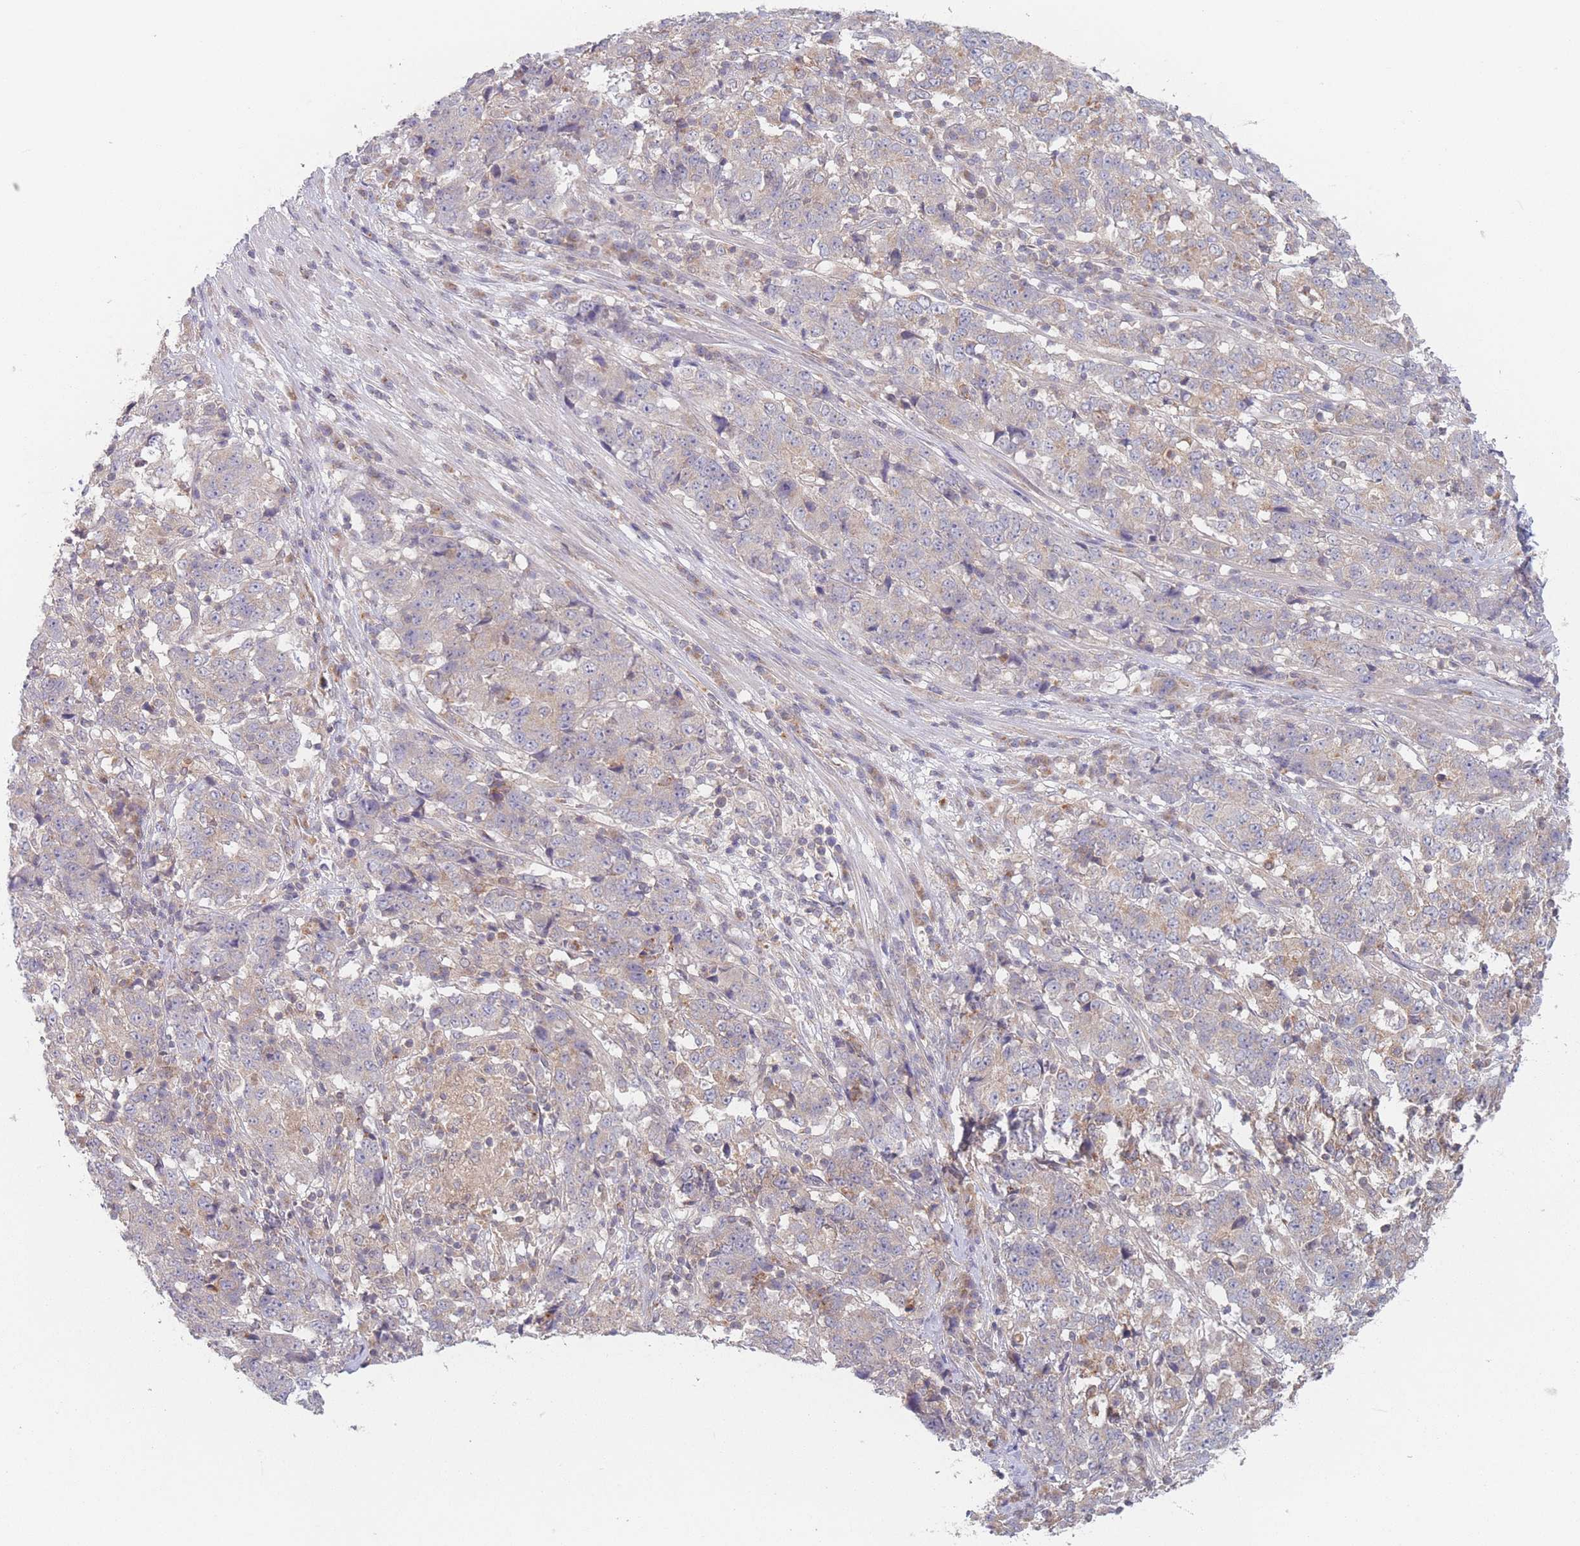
{"staining": {"intensity": "weak", "quantity": "25%-75%", "location": "cytoplasmic/membranous"}, "tissue": "stomach cancer", "cell_type": "Tumor cells", "image_type": "cancer", "snomed": [{"axis": "morphology", "description": "Adenocarcinoma, NOS"}, {"axis": "topography", "description": "Stomach"}], "caption": "This micrograph displays immunohistochemistry staining of stomach adenocarcinoma, with low weak cytoplasmic/membranous expression in about 25%-75% of tumor cells.", "gene": "PPM1A", "patient": {"sex": "male", "age": 59}}